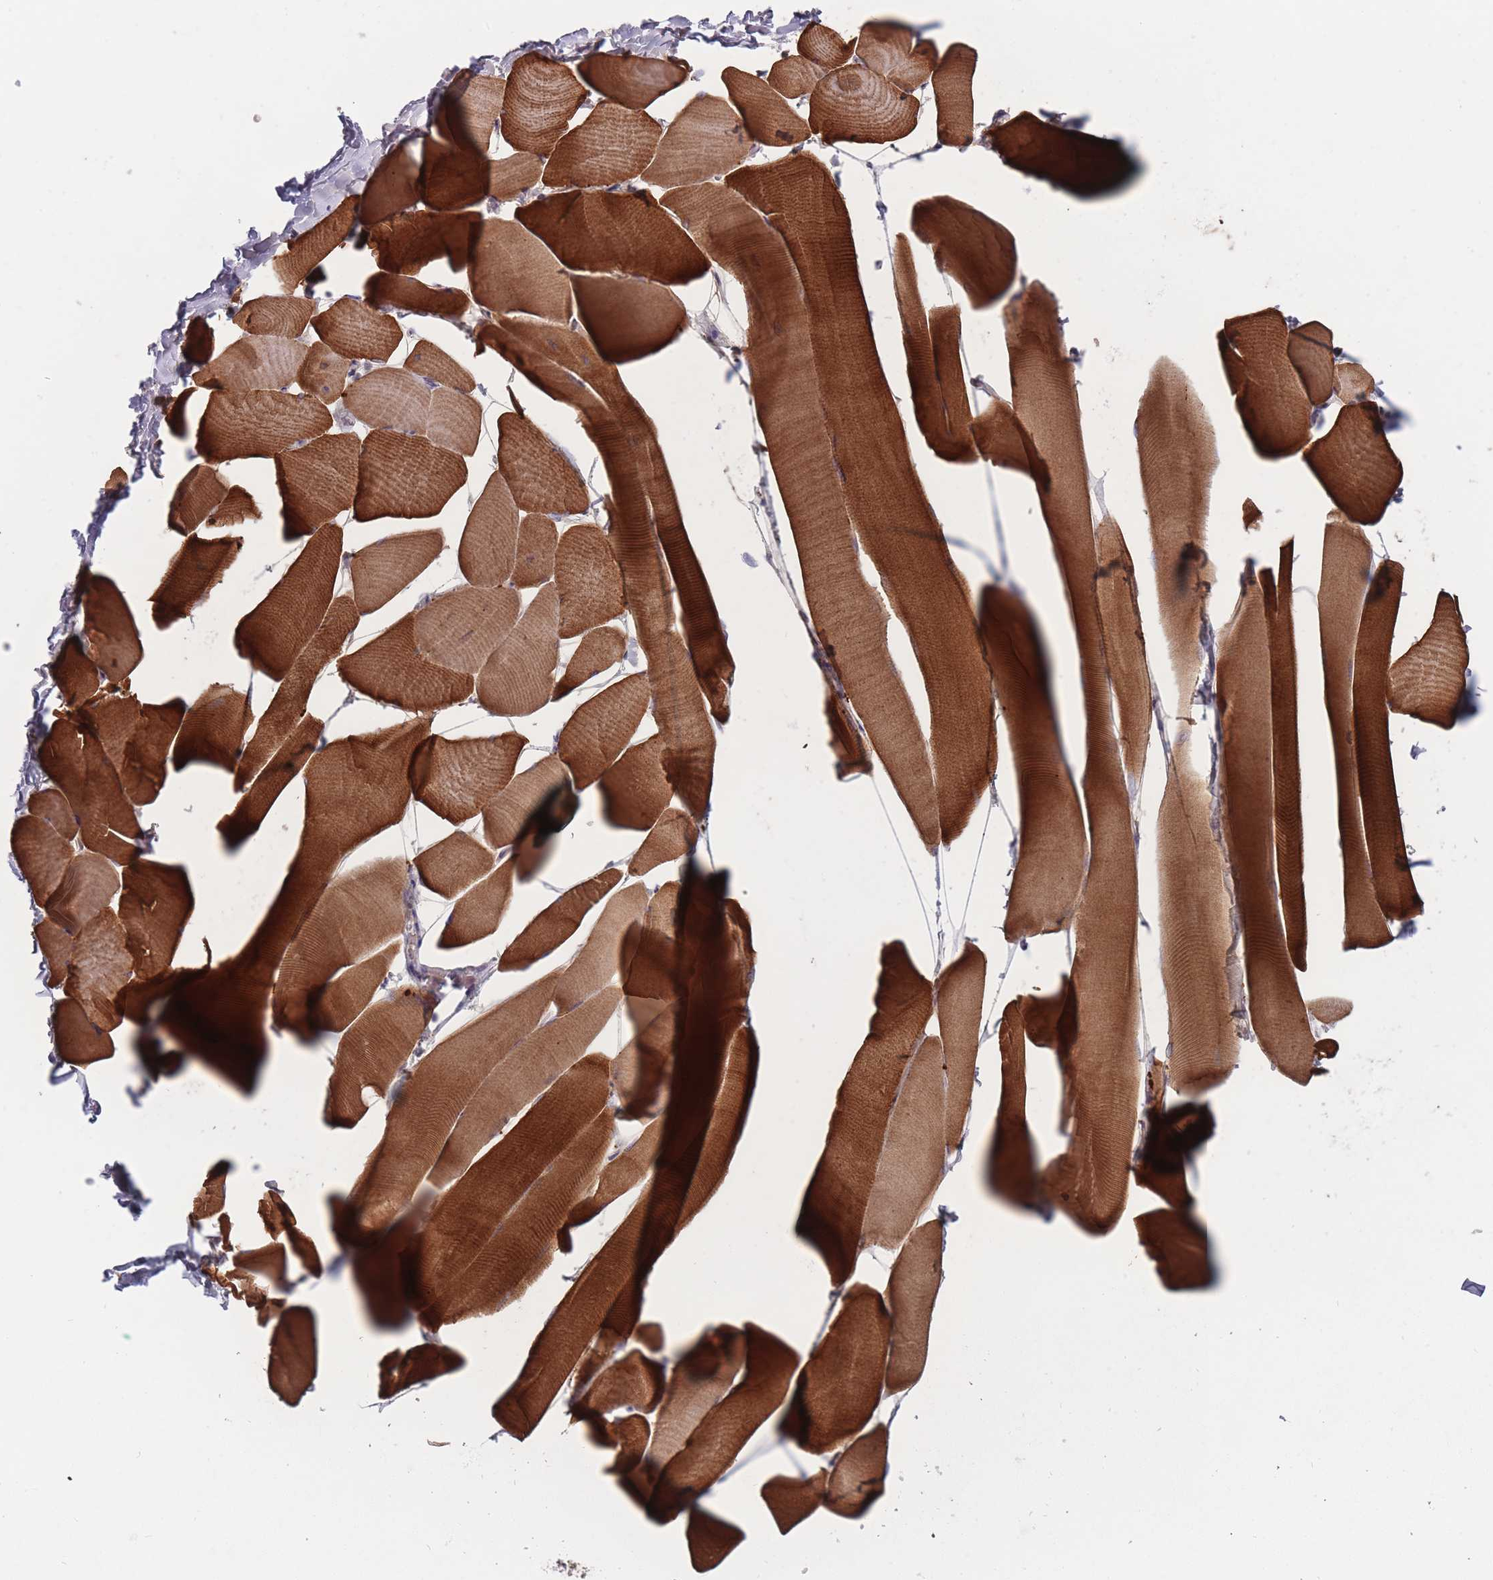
{"staining": {"intensity": "strong", "quantity": ">75%", "location": "cytoplasmic/membranous"}, "tissue": "skeletal muscle", "cell_type": "Myocytes", "image_type": "normal", "snomed": [{"axis": "morphology", "description": "Normal tissue, NOS"}, {"axis": "topography", "description": "Skeletal muscle"}], "caption": "Immunohistochemical staining of unremarkable skeletal muscle displays high levels of strong cytoplasmic/membranous expression in approximately >75% of myocytes. (Brightfield microscopy of DAB IHC at high magnification).", "gene": "PEX7", "patient": {"sex": "male", "age": 25}}